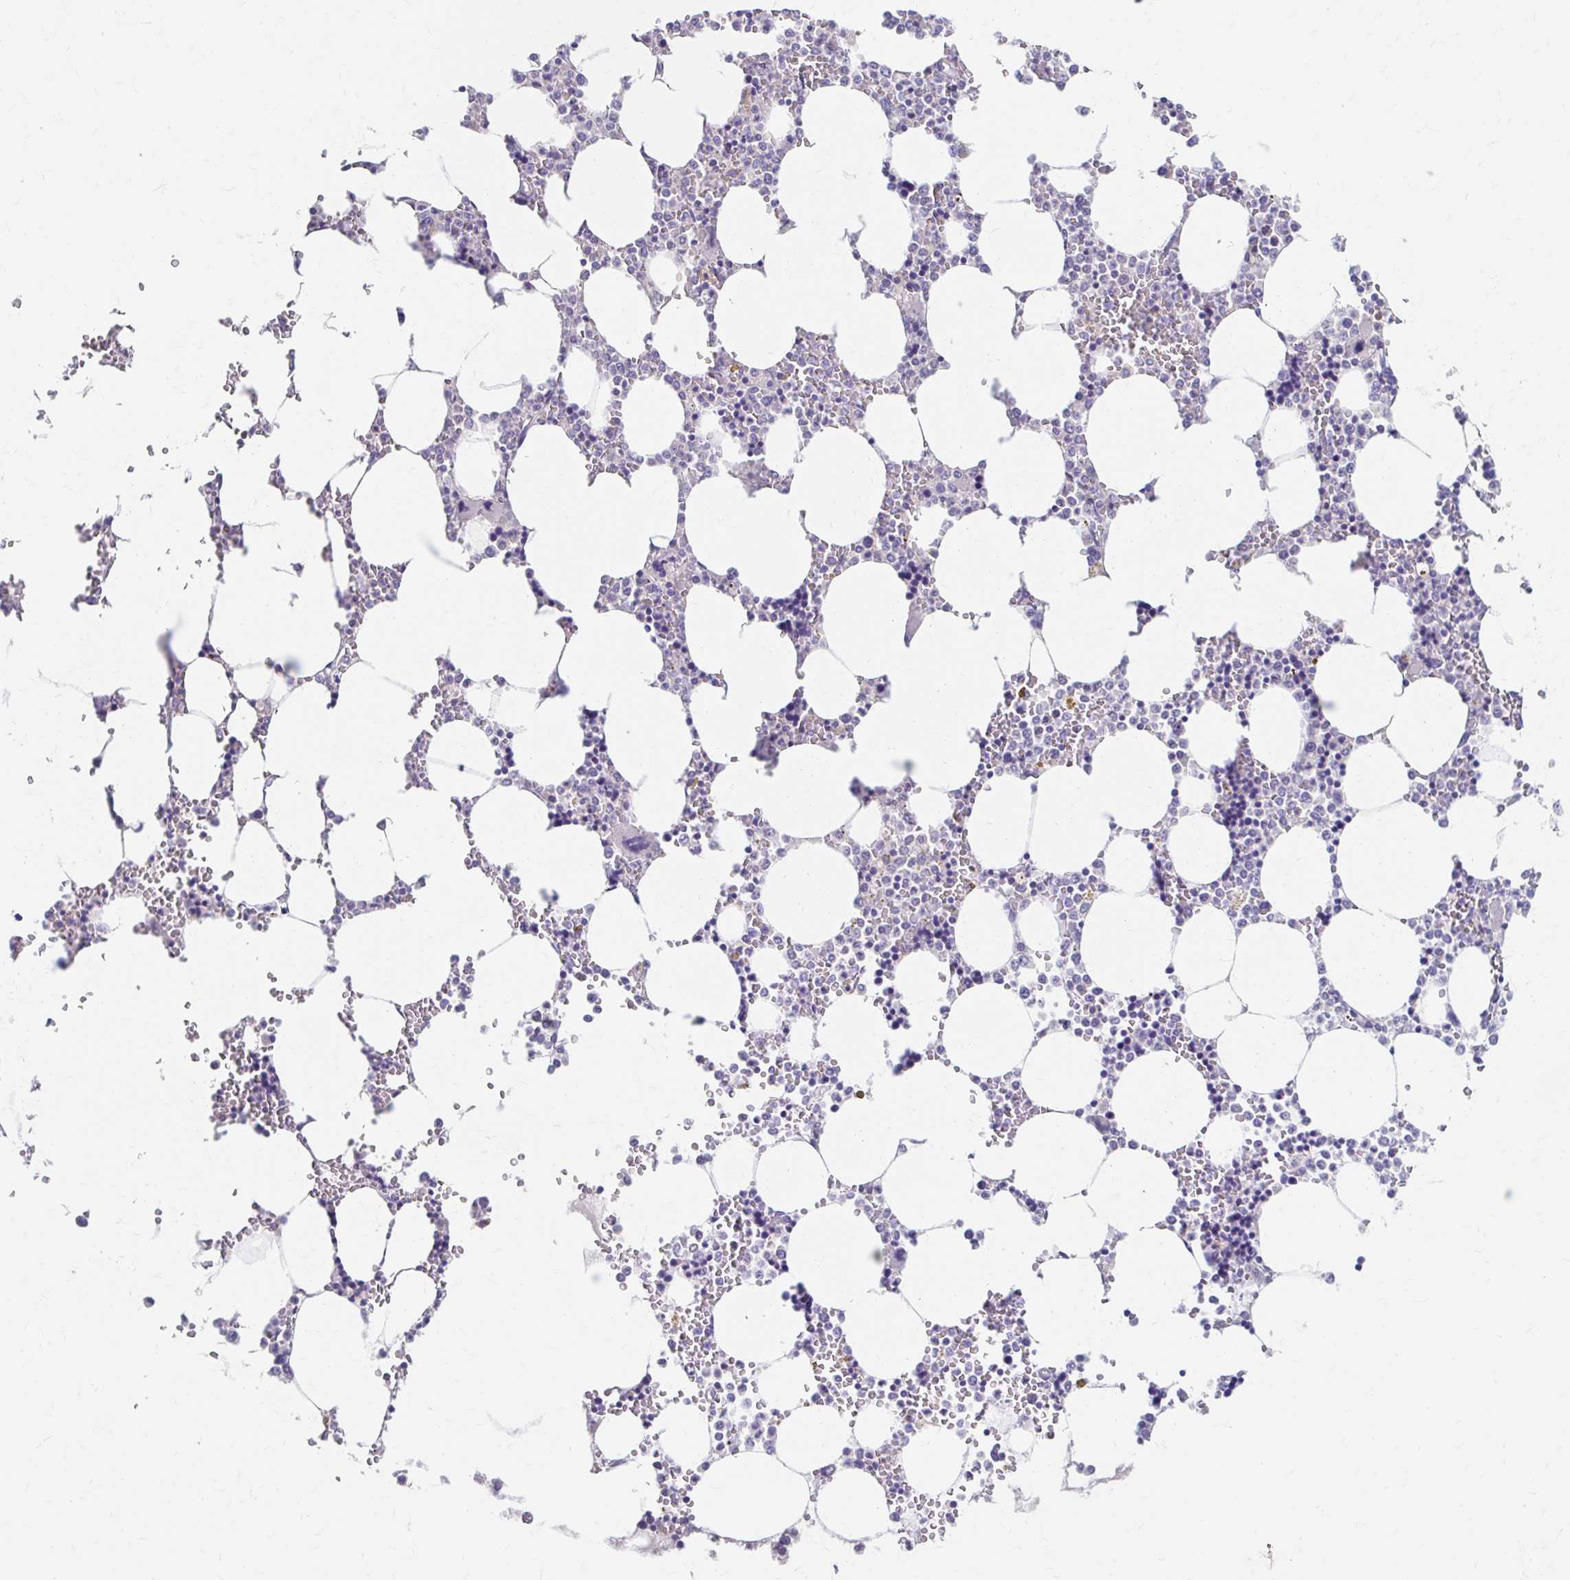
{"staining": {"intensity": "negative", "quantity": "none", "location": "none"}, "tissue": "bone marrow", "cell_type": "Hematopoietic cells", "image_type": "normal", "snomed": [{"axis": "morphology", "description": "Normal tissue, NOS"}, {"axis": "topography", "description": "Bone marrow"}], "caption": "This is a photomicrograph of IHC staining of normal bone marrow, which shows no expression in hematopoietic cells. Nuclei are stained in blue.", "gene": "AZGP1", "patient": {"sex": "male", "age": 64}}